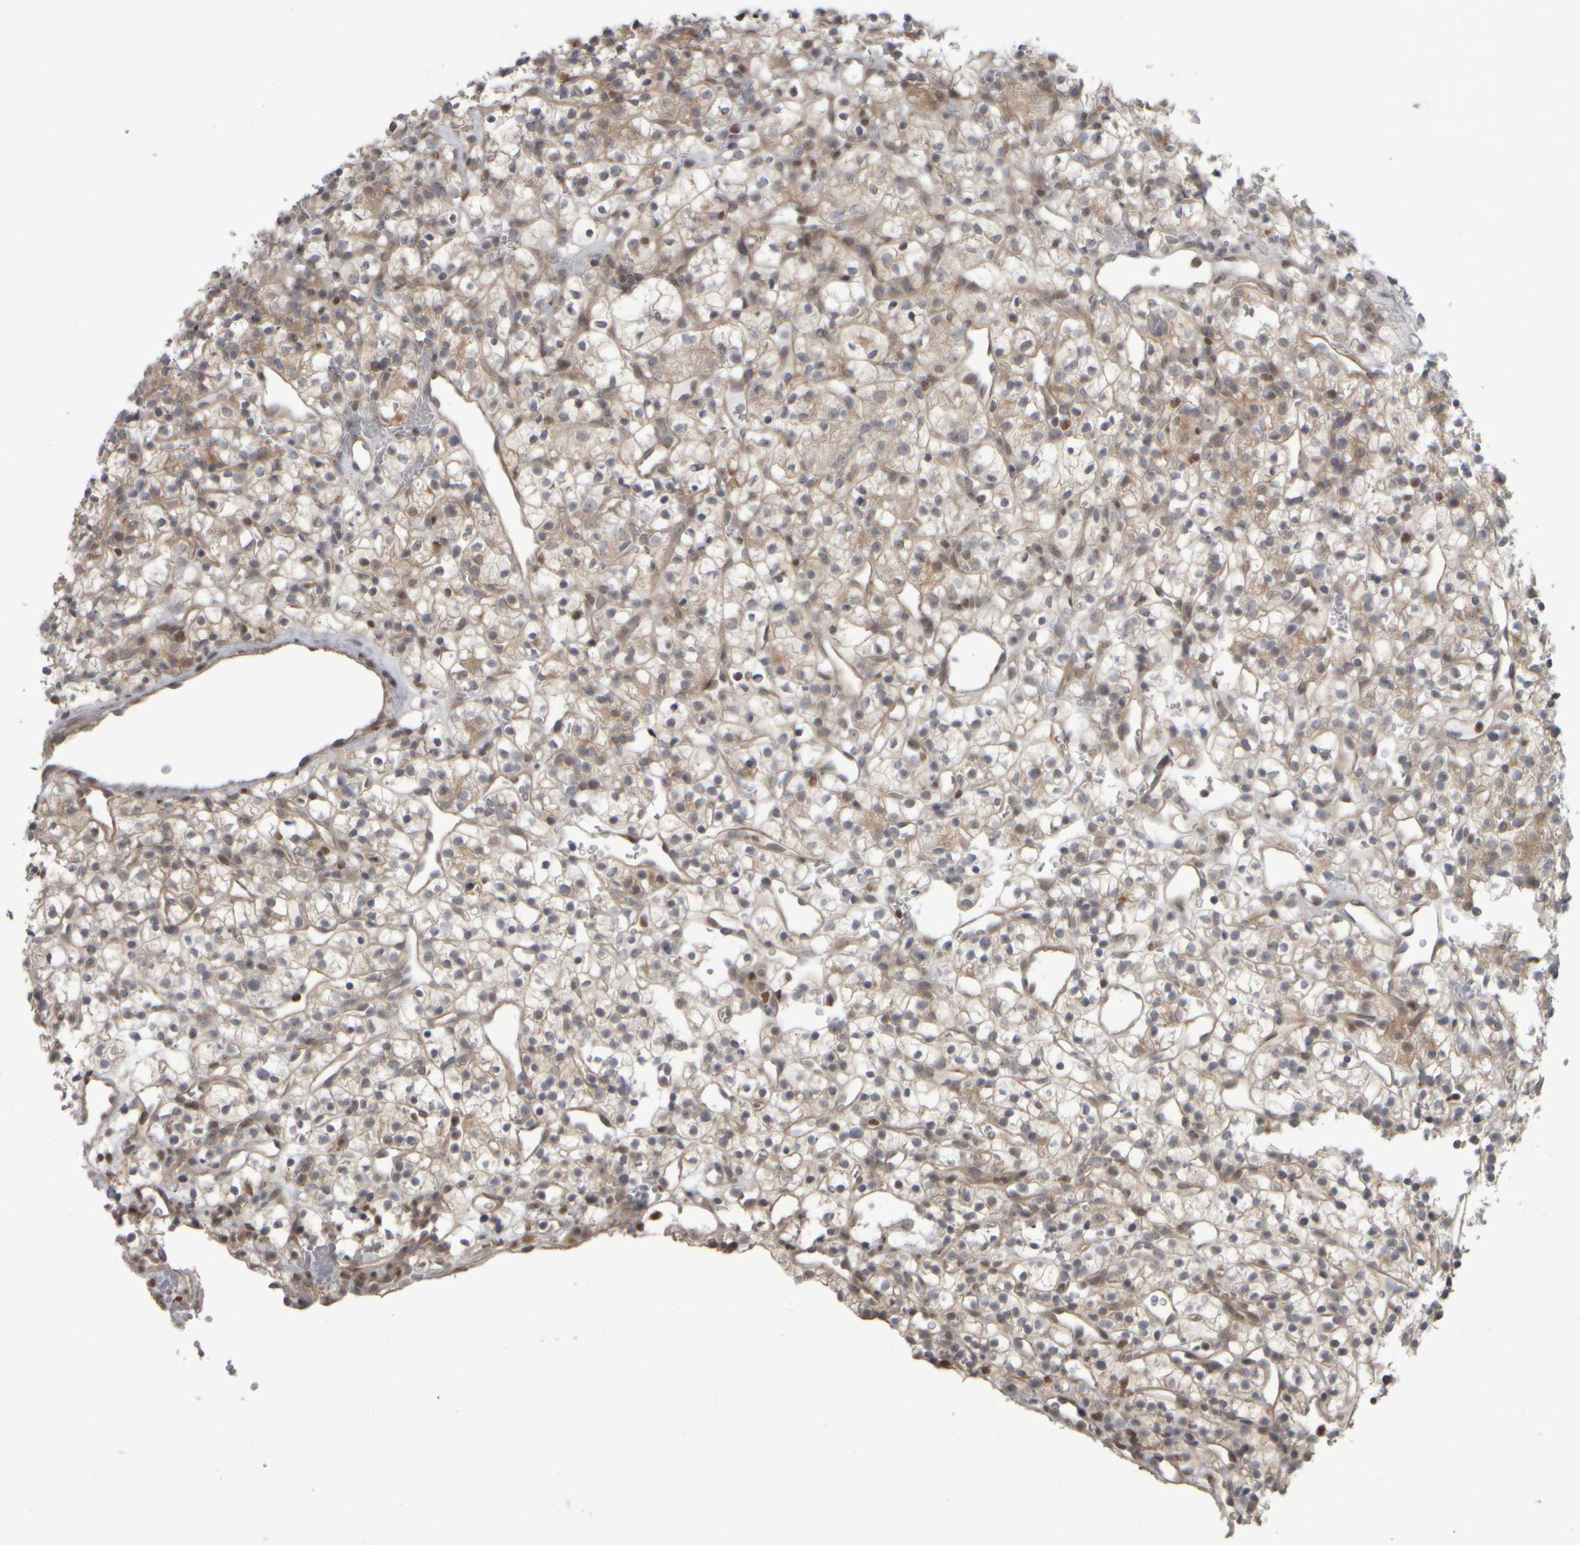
{"staining": {"intensity": "weak", "quantity": ">75%", "location": "cytoplasmic/membranous"}, "tissue": "renal cancer", "cell_type": "Tumor cells", "image_type": "cancer", "snomed": [{"axis": "morphology", "description": "Adenocarcinoma, NOS"}, {"axis": "topography", "description": "Kidney"}], "caption": "A brown stain highlights weak cytoplasmic/membranous expression of a protein in adenocarcinoma (renal) tumor cells.", "gene": "CWC27", "patient": {"sex": "female", "age": 57}}